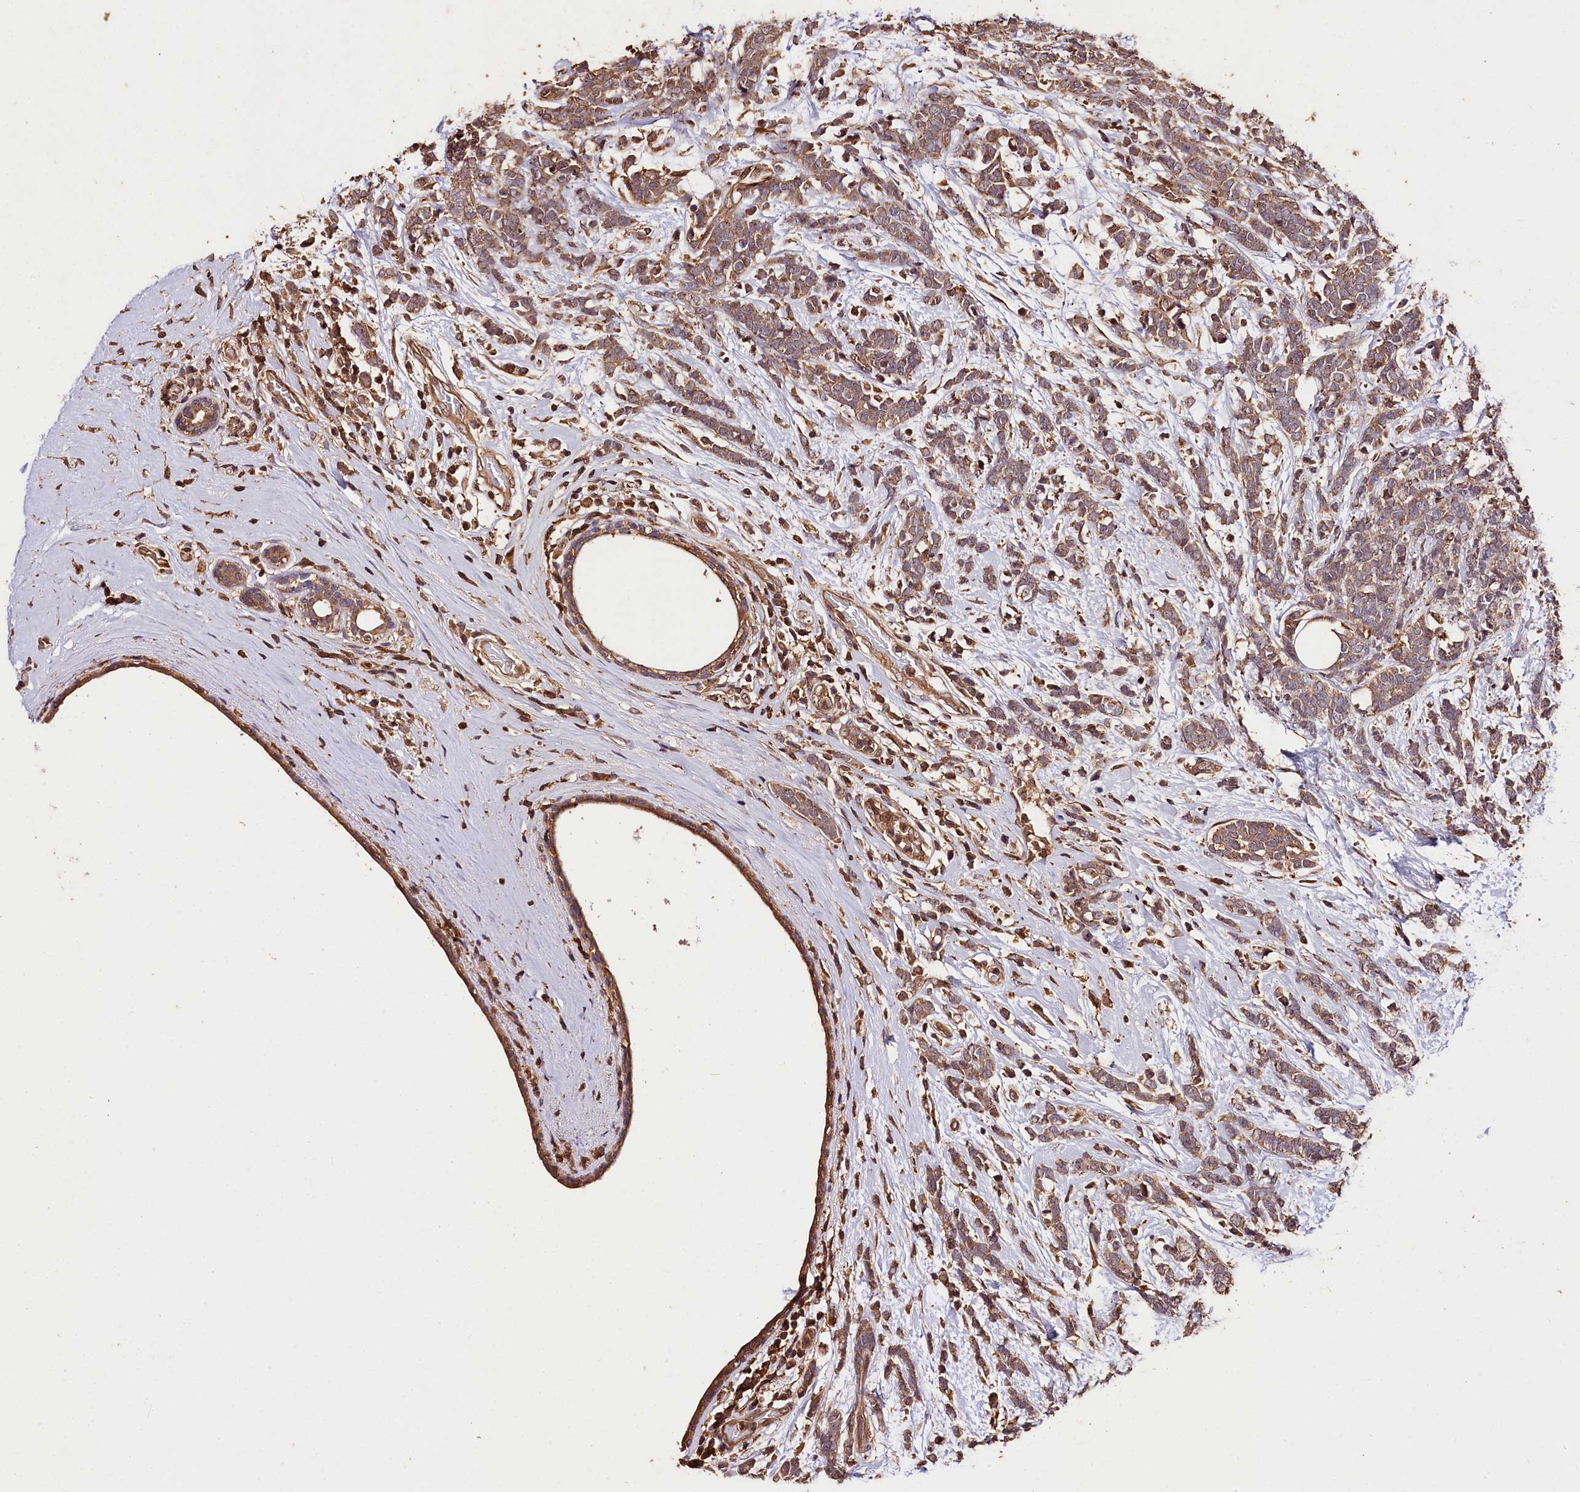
{"staining": {"intensity": "moderate", "quantity": ">75%", "location": "cytoplasmic/membranous"}, "tissue": "breast cancer", "cell_type": "Tumor cells", "image_type": "cancer", "snomed": [{"axis": "morphology", "description": "Lobular carcinoma"}, {"axis": "topography", "description": "Breast"}], "caption": "Protein positivity by immunohistochemistry demonstrates moderate cytoplasmic/membranous positivity in approximately >75% of tumor cells in breast cancer (lobular carcinoma).", "gene": "KPTN", "patient": {"sex": "female", "age": 58}}